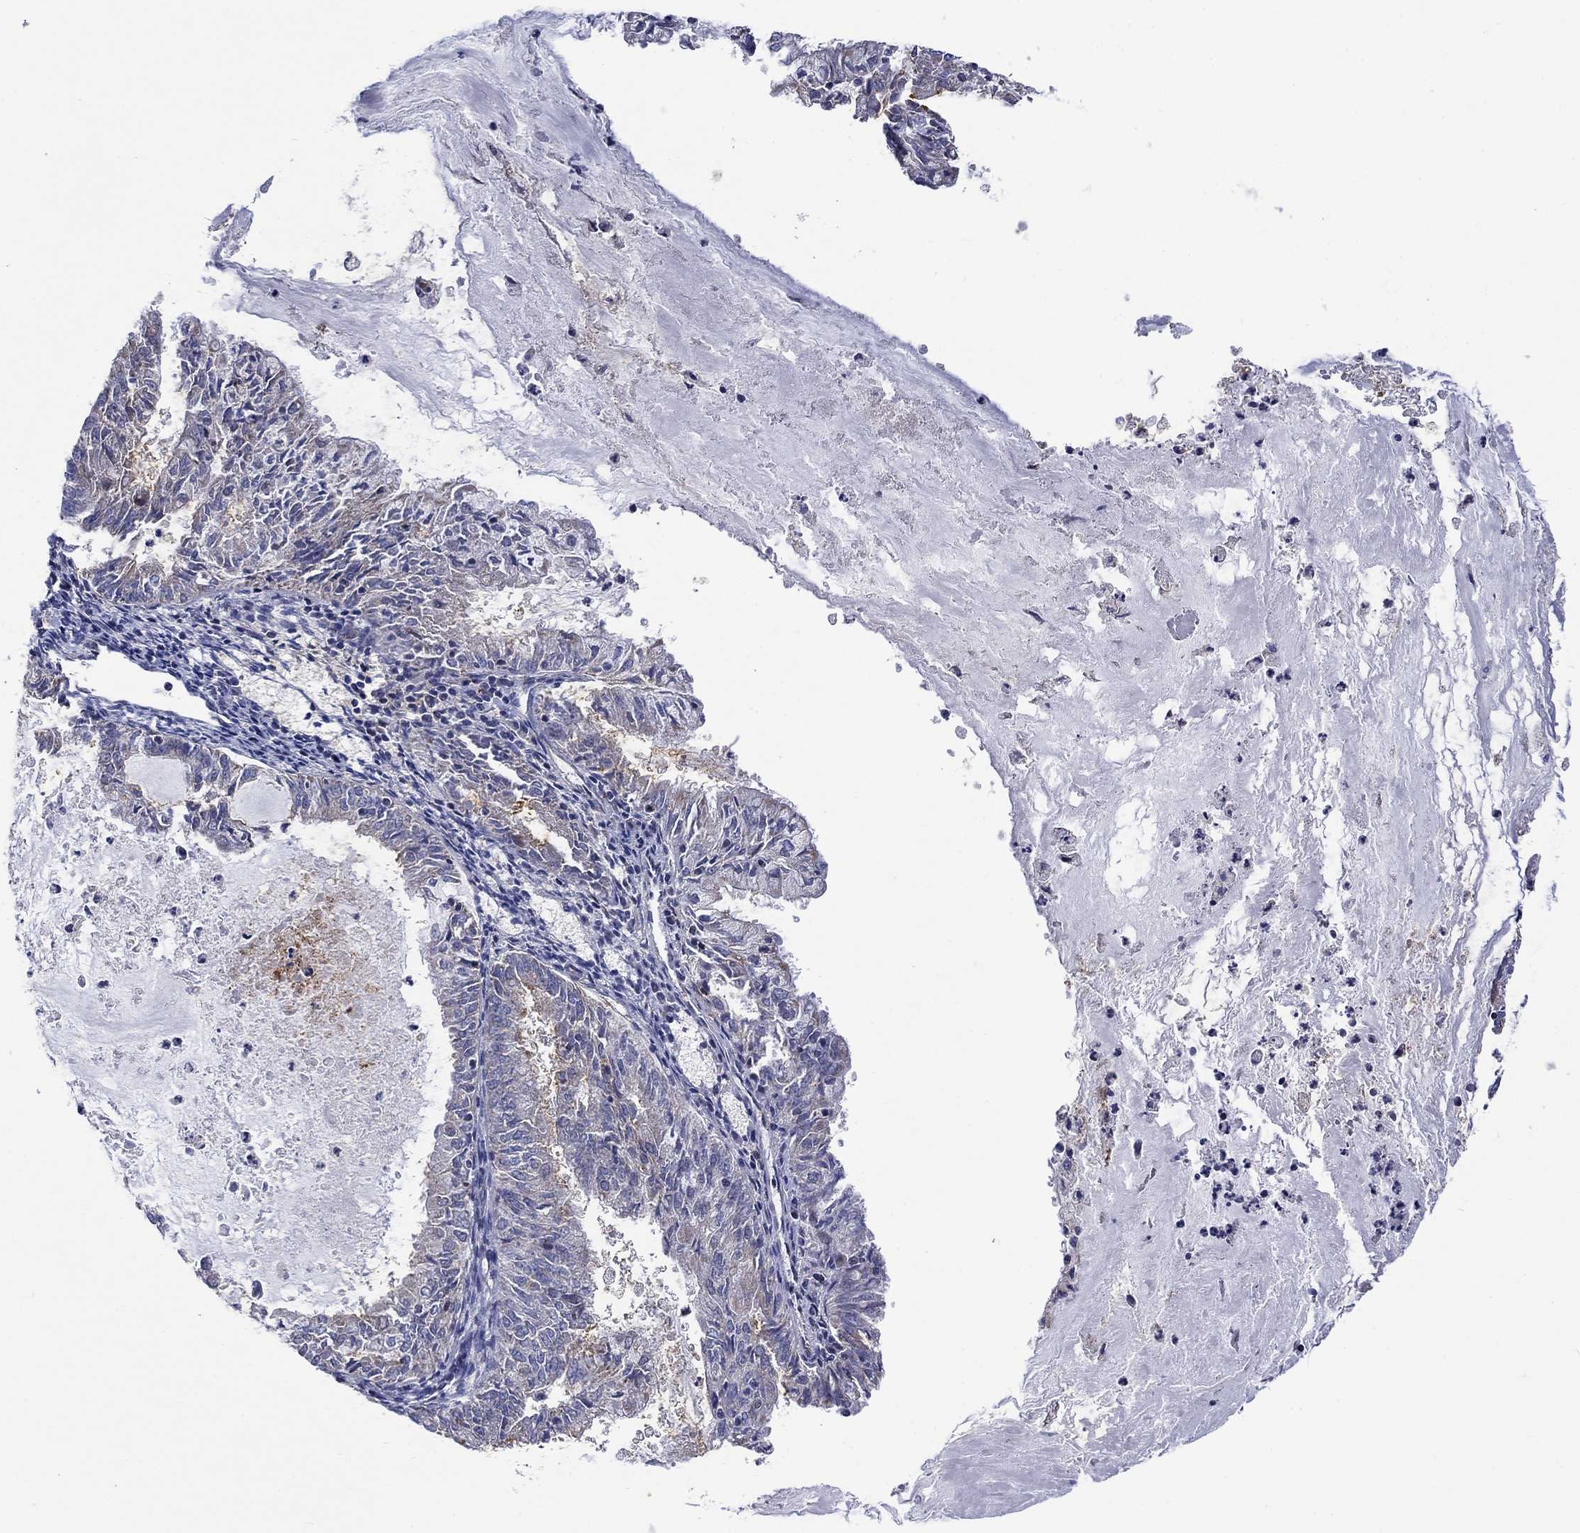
{"staining": {"intensity": "strong", "quantity": "<25%", "location": "cytoplasmic/membranous"}, "tissue": "endometrial cancer", "cell_type": "Tumor cells", "image_type": "cancer", "snomed": [{"axis": "morphology", "description": "Adenocarcinoma, NOS"}, {"axis": "topography", "description": "Endometrium"}], "caption": "This micrograph reveals immunohistochemistry (IHC) staining of human endometrial adenocarcinoma, with medium strong cytoplasmic/membranous expression in about <25% of tumor cells.", "gene": "SLC35F2", "patient": {"sex": "female", "age": 57}}